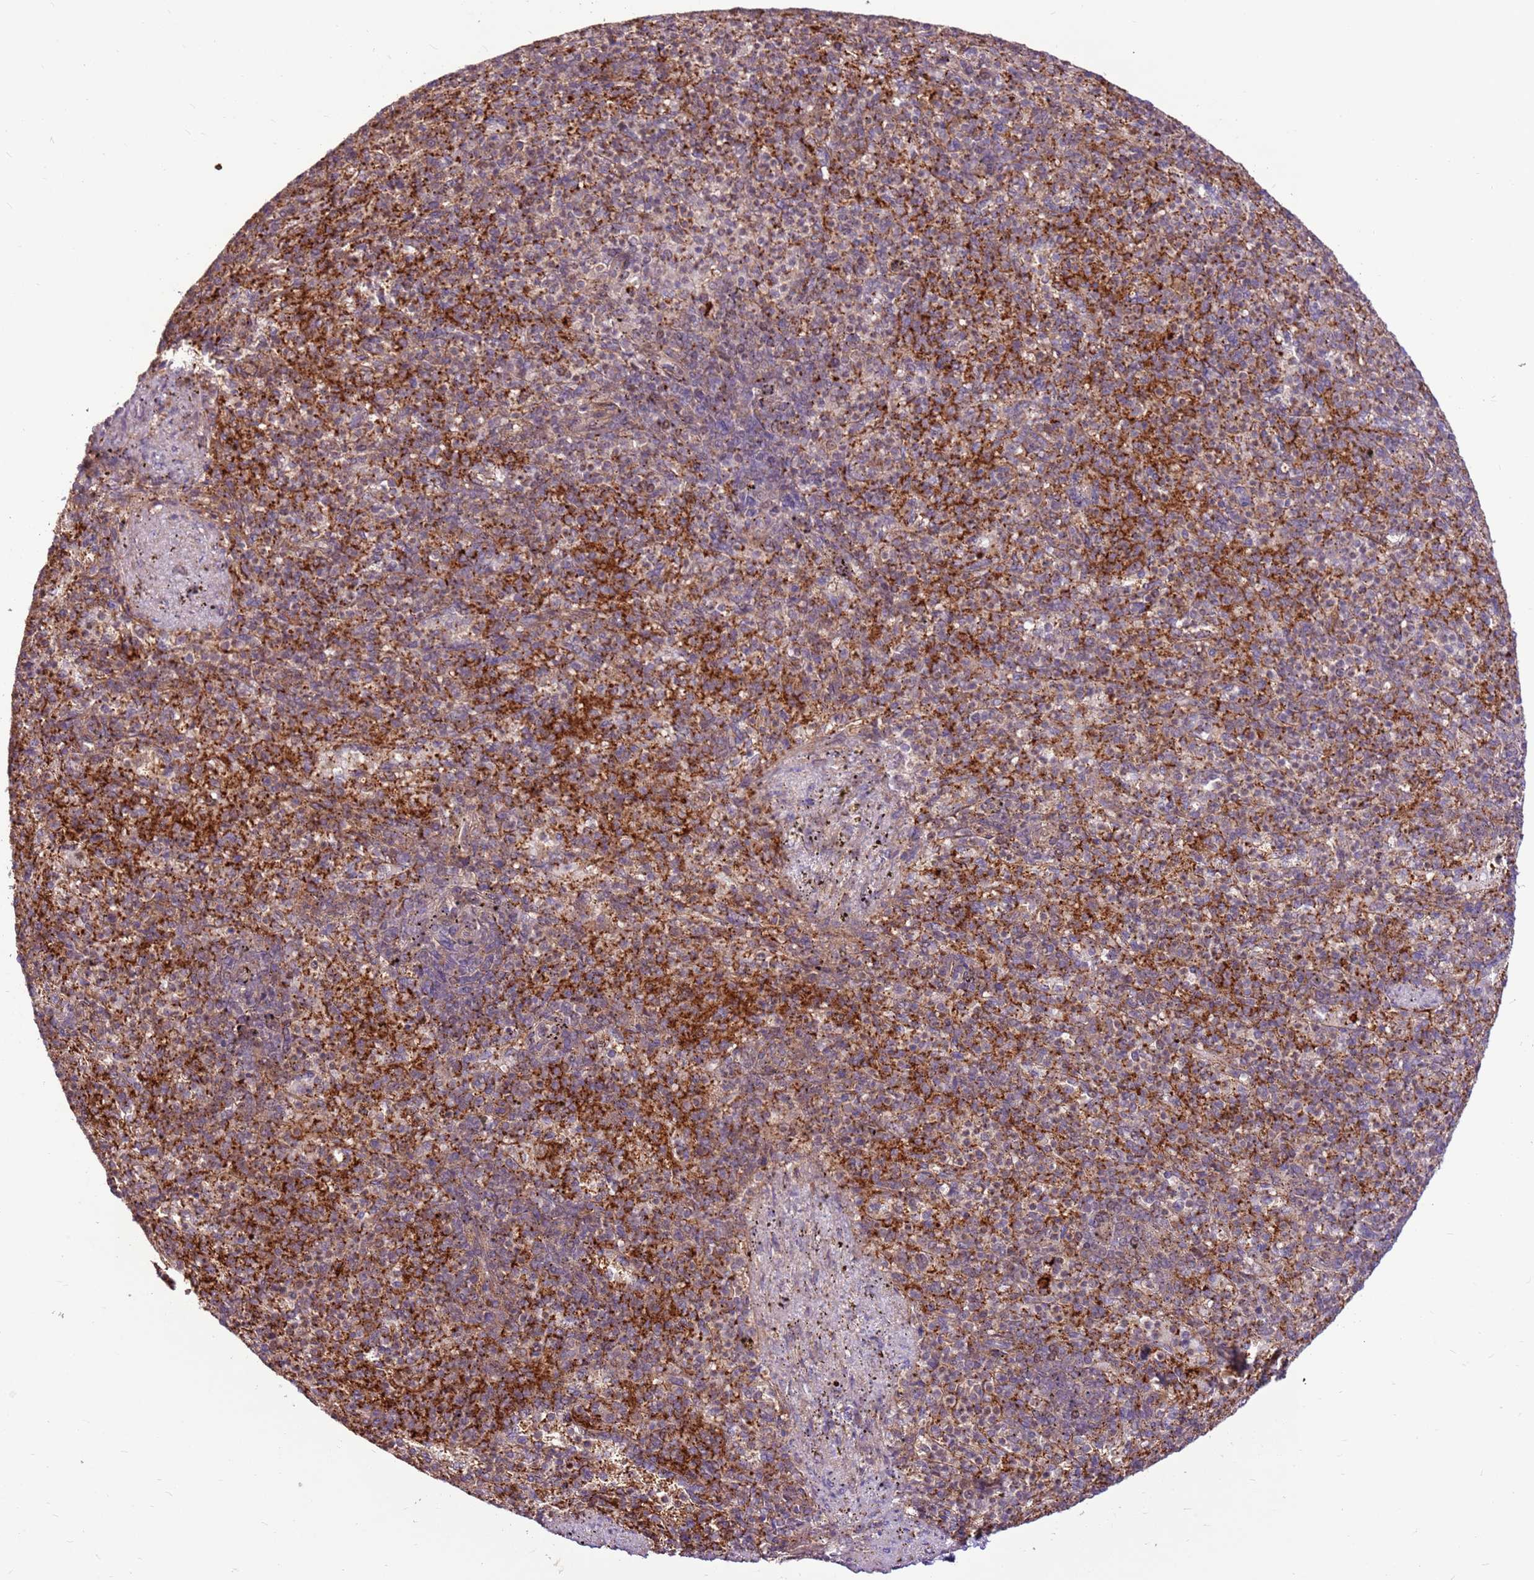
{"staining": {"intensity": "moderate", "quantity": ">75%", "location": "cytoplasmic/membranous"}, "tissue": "spleen", "cell_type": "Cells in red pulp", "image_type": "normal", "snomed": [{"axis": "morphology", "description": "Normal tissue, NOS"}, {"axis": "topography", "description": "Spleen"}], "caption": "IHC micrograph of unremarkable spleen: spleen stained using immunohistochemistry (IHC) exhibits medium levels of moderate protein expression localized specifically in the cytoplasmic/membranous of cells in red pulp, appearing as a cytoplasmic/membranous brown color.", "gene": "CCDC112", "patient": {"sex": "female", "age": 74}}